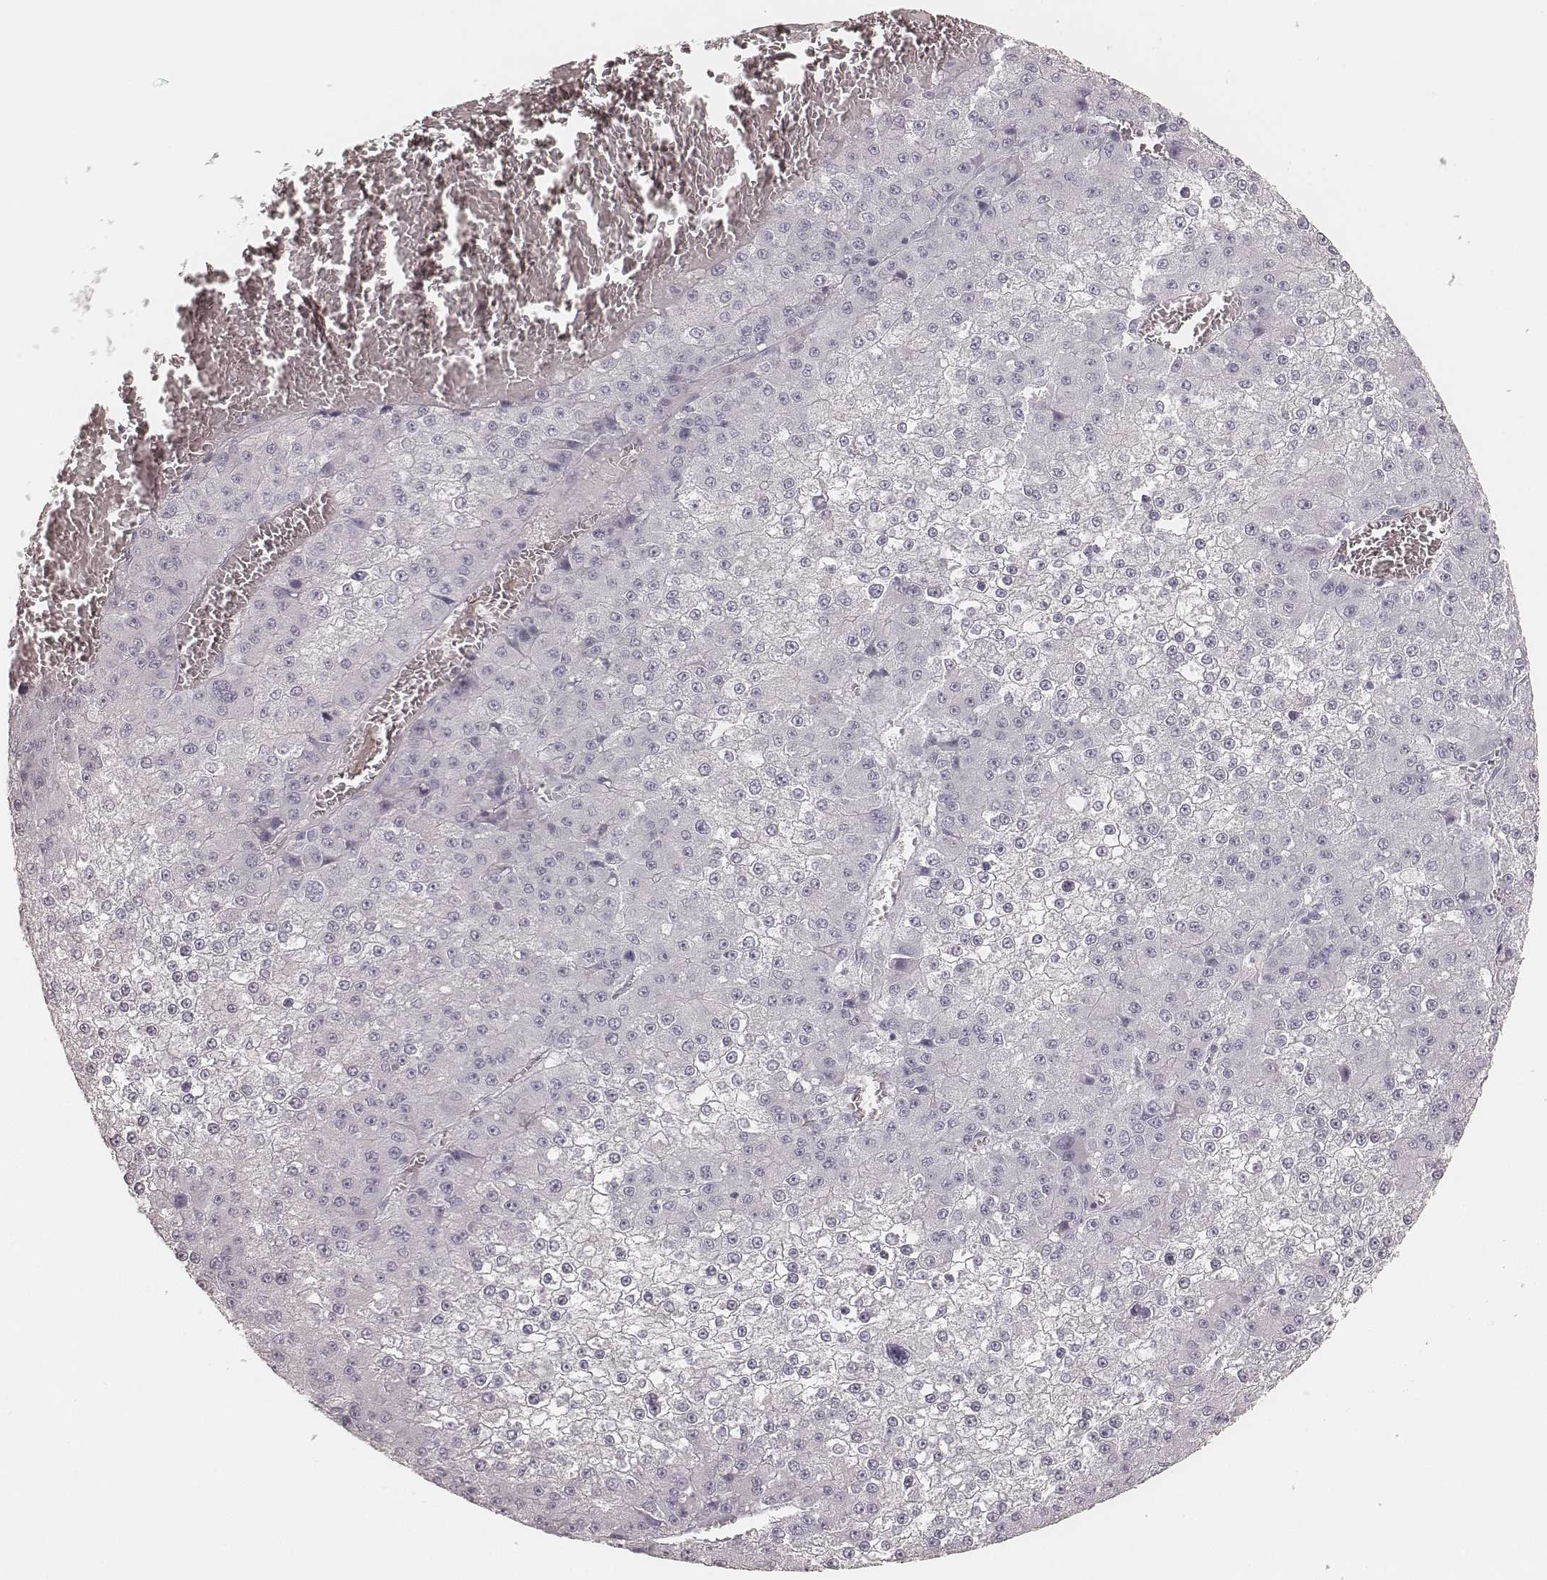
{"staining": {"intensity": "negative", "quantity": "none", "location": "none"}, "tissue": "liver cancer", "cell_type": "Tumor cells", "image_type": "cancer", "snomed": [{"axis": "morphology", "description": "Carcinoma, Hepatocellular, NOS"}, {"axis": "topography", "description": "Liver"}], "caption": "This is an immunohistochemistry image of liver cancer. There is no positivity in tumor cells.", "gene": "KRT31", "patient": {"sex": "female", "age": 73}}